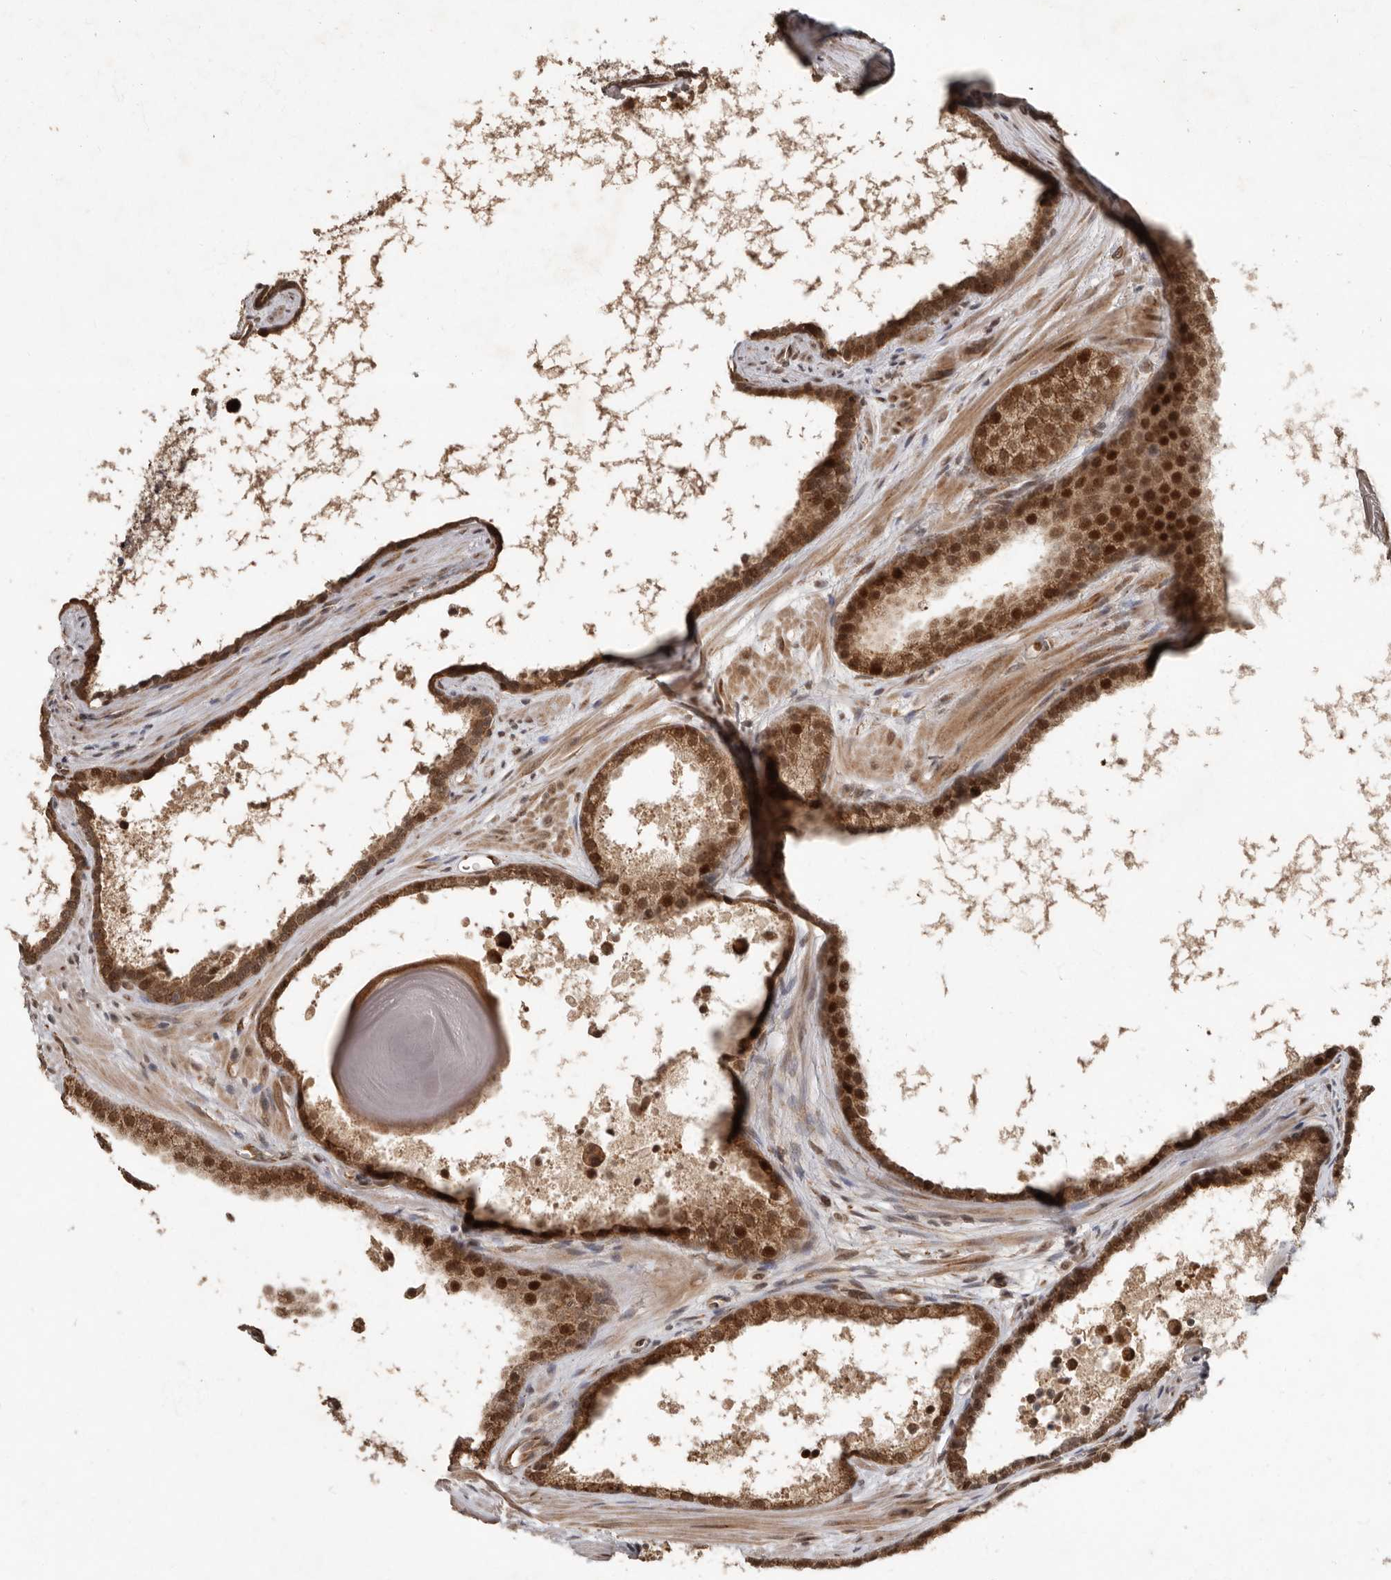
{"staining": {"intensity": "moderate", "quantity": ">75%", "location": "cytoplasmic/membranous,nuclear"}, "tissue": "prostate cancer", "cell_type": "Tumor cells", "image_type": "cancer", "snomed": [{"axis": "morphology", "description": "Adenocarcinoma, High grade"}, {"axis": "topography", "description": "Prostate"}], "caption": "IHC micrograph of prostate high-grade adenocarcinoma stained for a protein (brown), which shows medium levels of moderate cytoplasmic/membranous and nuclear staining in approximately >75% of tumor cells.", "gene": "LRGUK", "patient": {"sex": "male", "age": 62}}